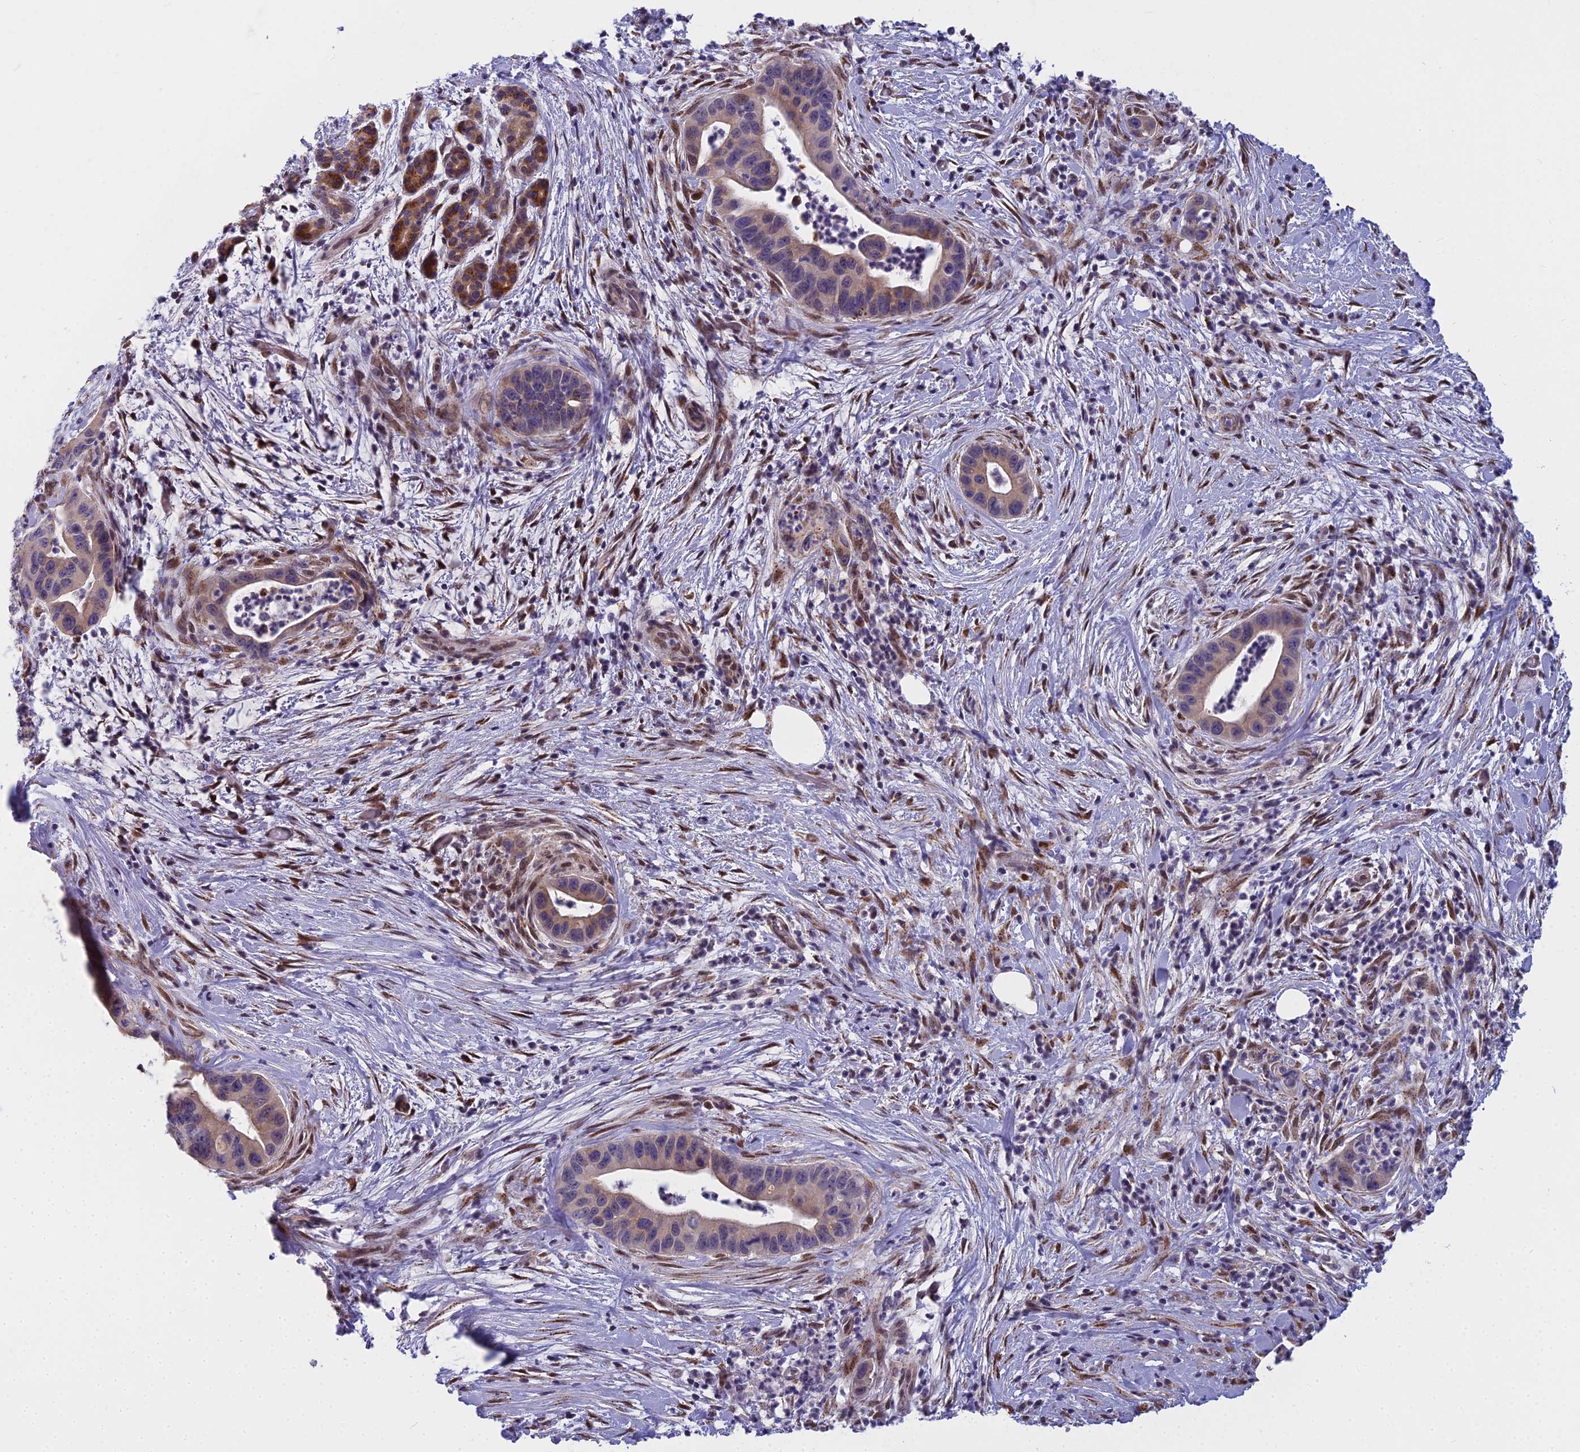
{"staining": {"intensity": "weak", "quantity": "<25%", "location": "cytoplasmic/membranous,nuclear"}, "tissue": "pancreatic cancer", "cell_type": "Tumor cells", "image_type": "cancer", "snomed": [{"axis": "morphology", "description": "Adenocarcinoma, NOS"}, {"axis": "topography", "description": "Pancreas"}], "caption": "Histopathology image shows no protein staining in tumor cells of adenocarcinoma (pancreatic) tissue.", "gene": "WDPCP", "patient": {"sex": "male", "age": 73}}